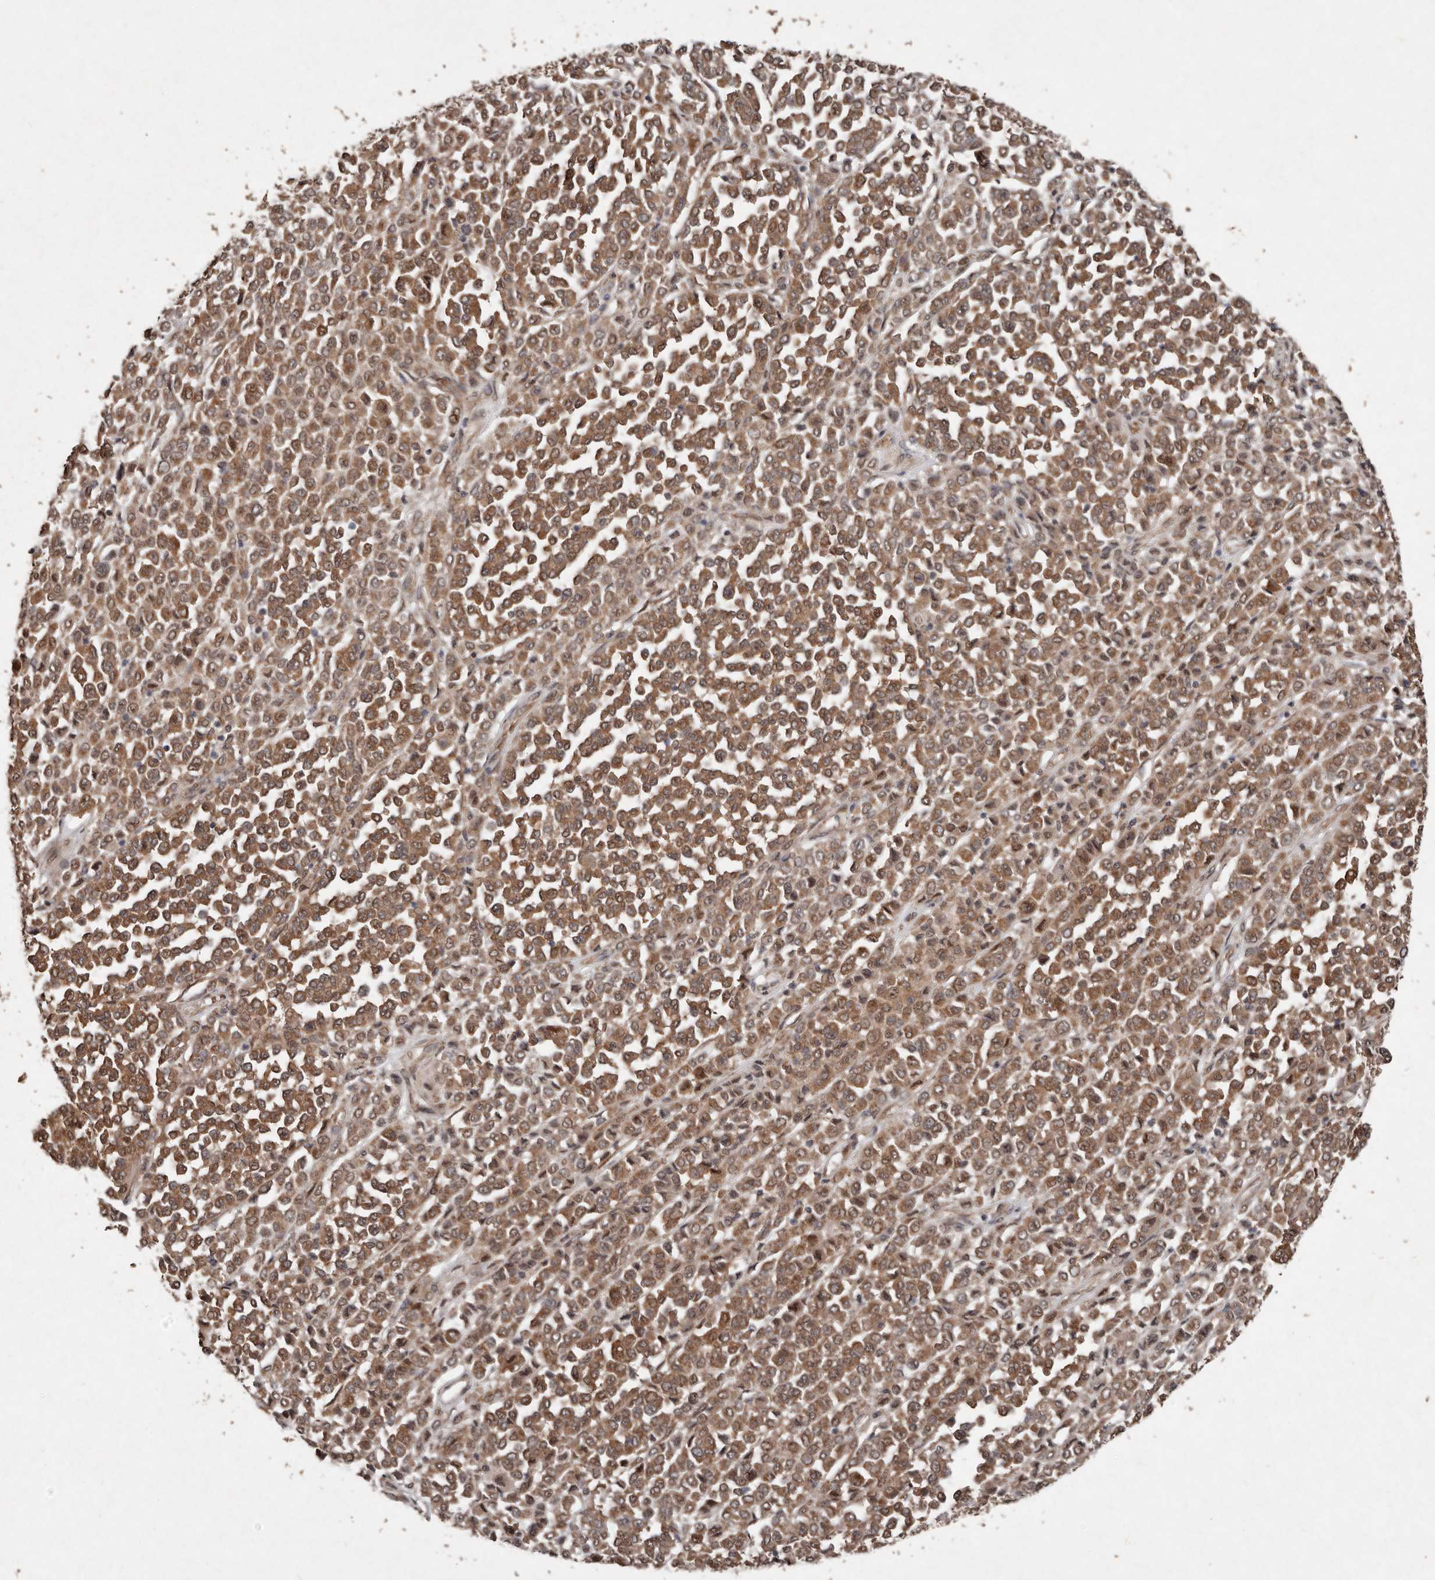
{"staining": {"intensity": "moderate", "quantity": ">75%", "location": "cytoplasmic/membranous"}, "tissue": "melanoma", "cell_type": "Tumor cells", "image_type": "cancer", "snomed": [{"axis": "morphology", "description": "Malignant melanoma, Metastatic site"}, {"axis": "topography", "description": "Pancreas"}], "caption": "Immunohistochemistry (IHC) (DAB) staining of melanoma demonstrates moderate cytoplasmic/membranous protein expression in approximately >75% of tumor cells.", "gene": "DIP2C", "patient": {"sex": "female", "age": 30}}